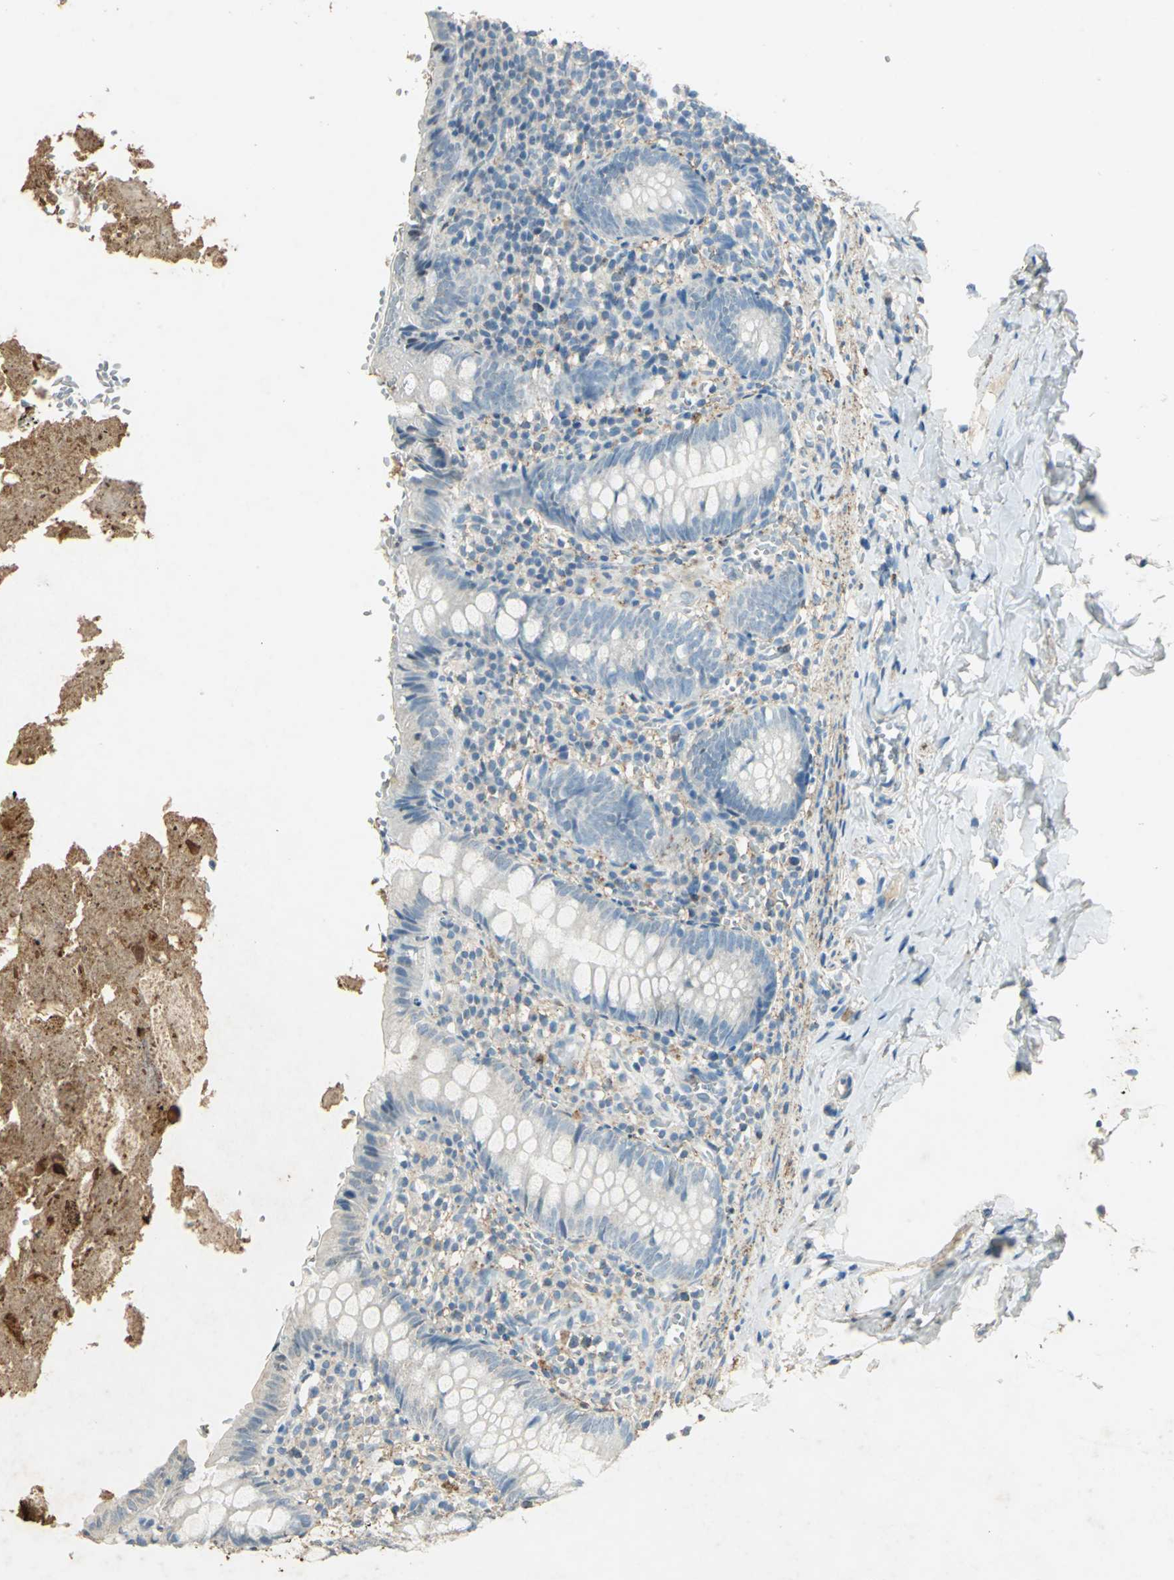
{"staining": {"intensity": "strong", "quantity": ">75%", "location": "cytoplasmic/membranous"}, "tissue": "appendix", "cell_type": "Glandular cells", "image_type": "normal", "snomed": [{"axis": "morphology", "description": "Normal tissue, NOS"}, {"axis": "topography", "description": "Appendix"}], "caption": "Benign appendix was stained to show a protein in brown. There is high levels of strong cytoplasmic/membranous expression in approximately >75% of glandular cells.", "gene": "CAMK2B", "patient": {"sex": "female", "age": 10}}